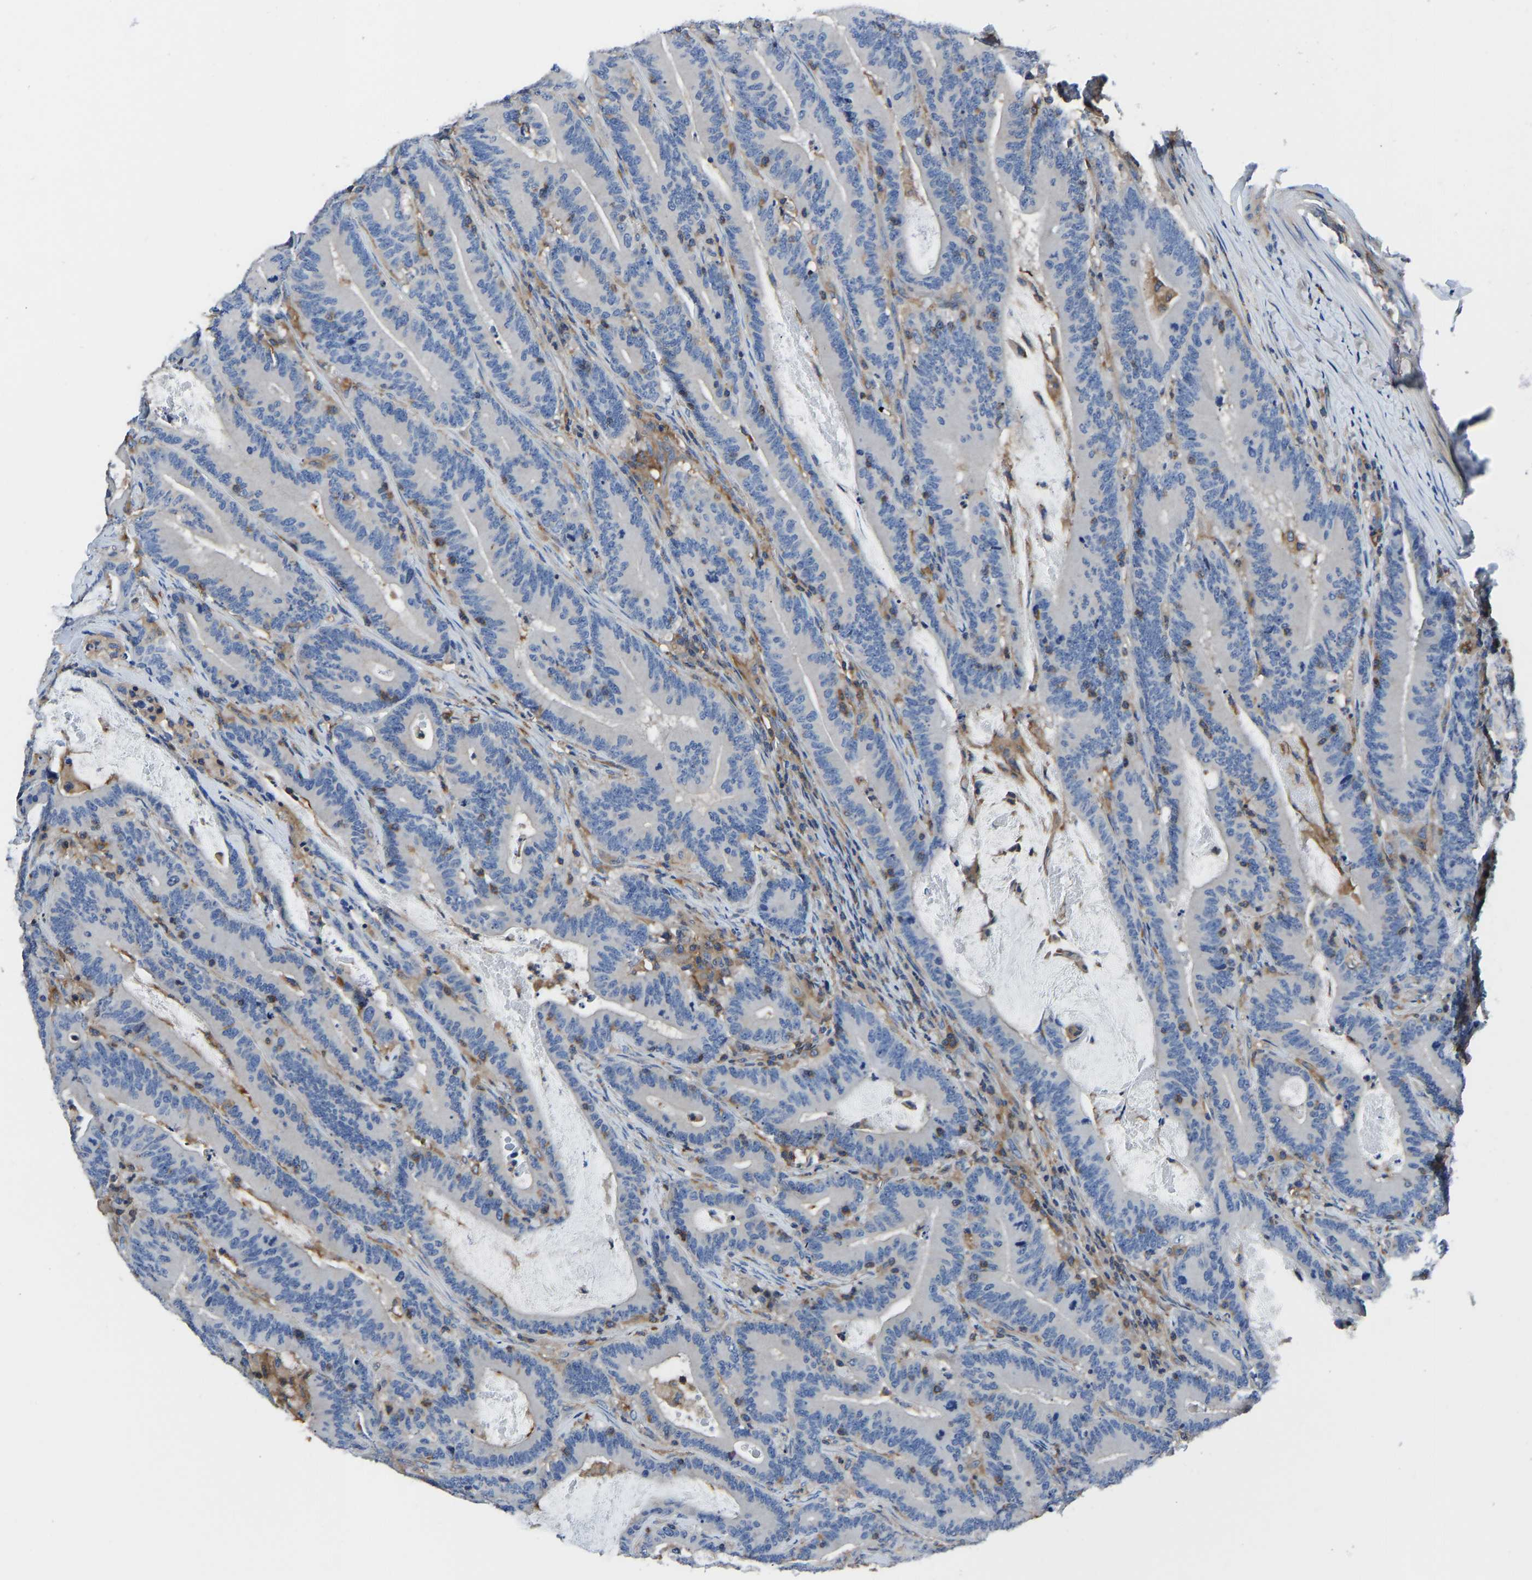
{"staining": {"intensity": "negative", "quantity": "none", "location": "none"}, "tissue": "colorectal cancer", "cell_type": "Tumor cells", "image_type": "cancer", "snomed": [{"axis": "morphology", "description": "Adenocarcinoma, NOS"}, {"axis": "topography", "description": "Colon"}], "caption": "IHC of adenocarcinoma (colorectal) exhibits no expression in tumor cells. (DAB (3,3'-diaminobenzidine) immunohistochemistry (IHC), high magnification).", "gene": "PRKAR1A", "patient": {"sex": "female", "age": 66}}